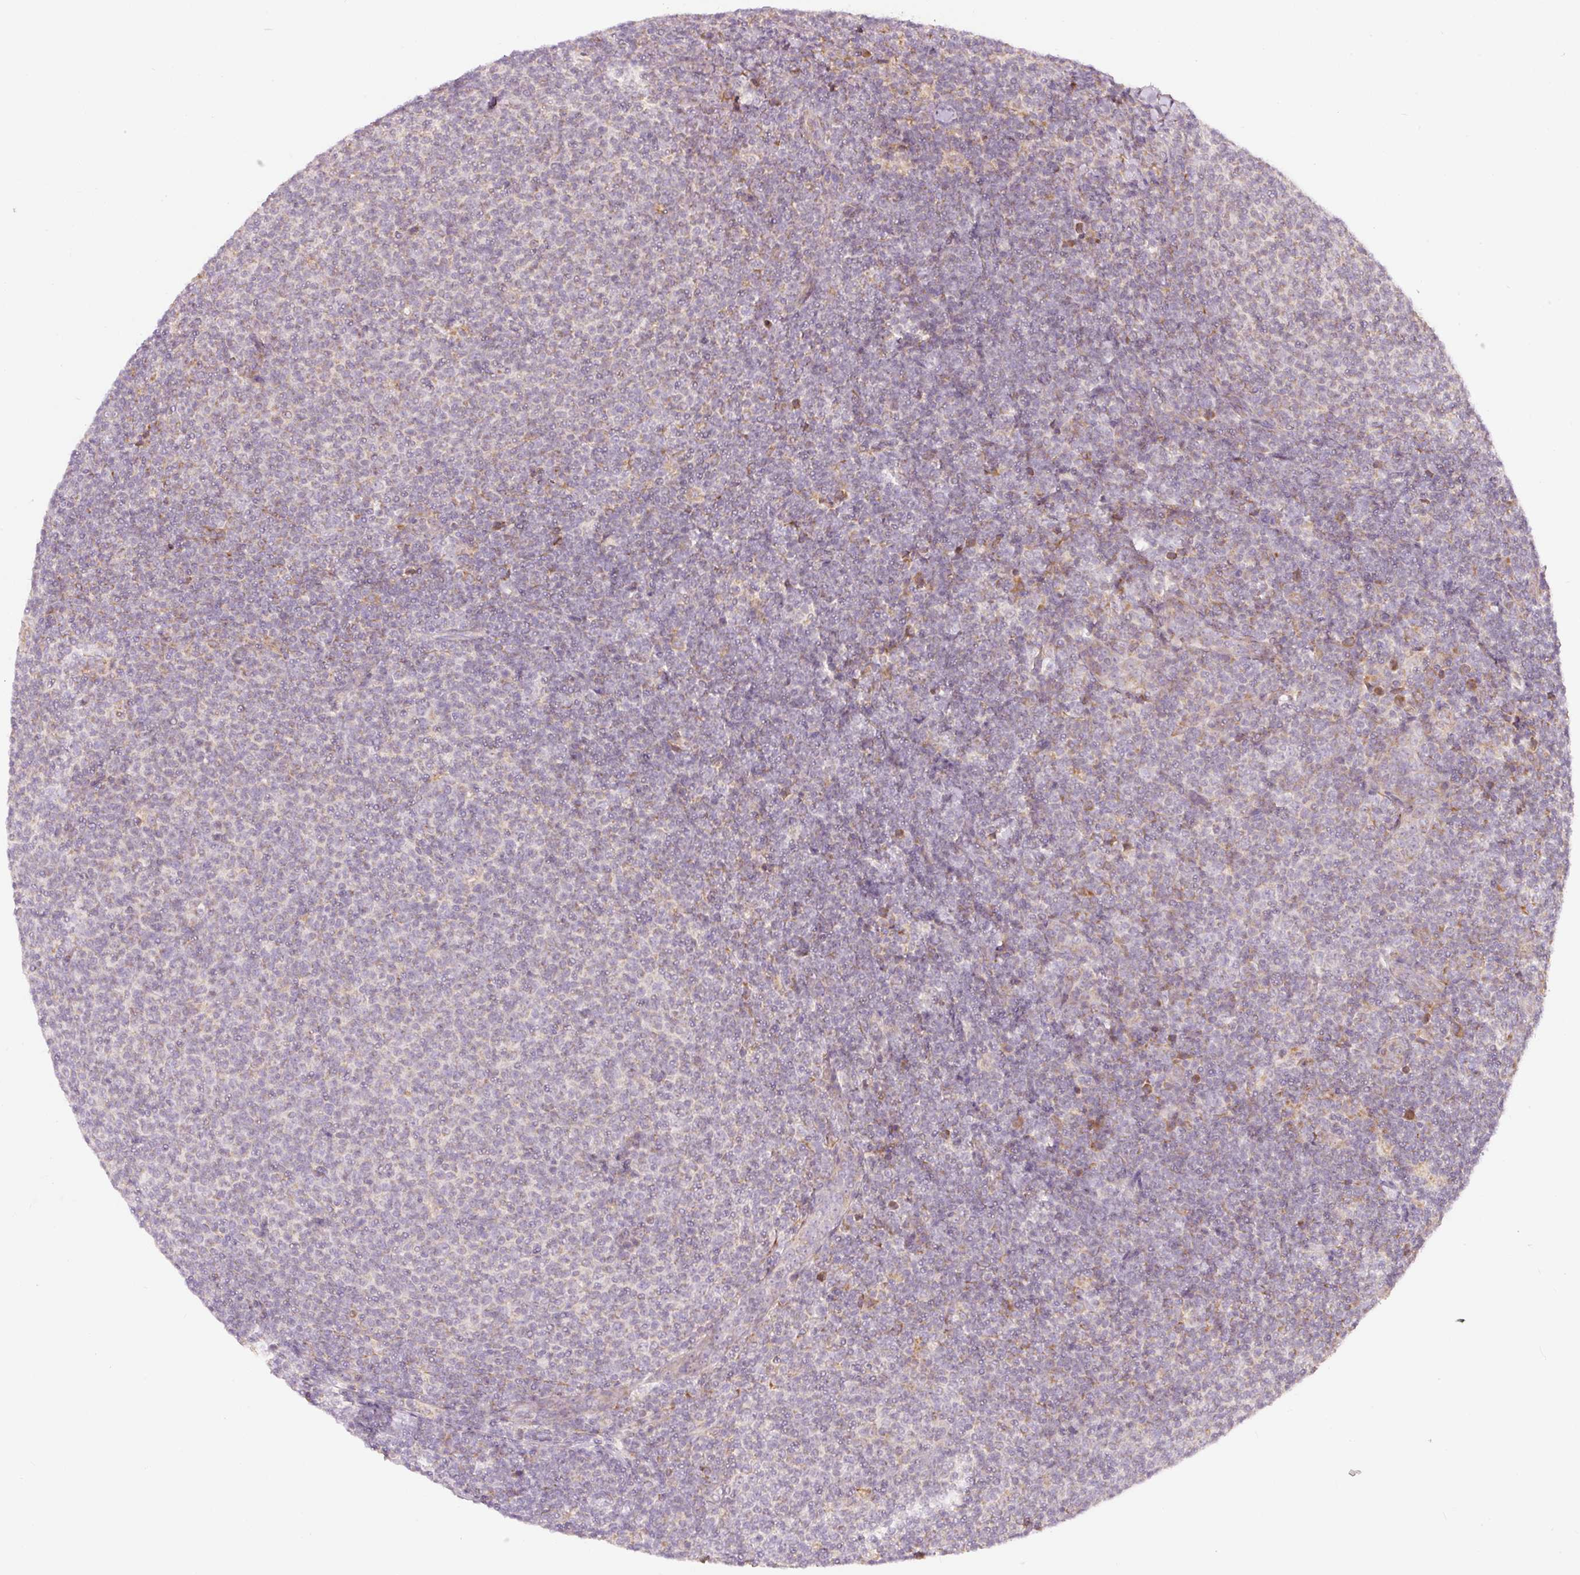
{"staining": {"intensity": "weak", "quantity": "<25%", "location": "cytoplasmic/membranous"}, "tissue": "lymphoma", "cell_type": "Tumor cells", "image_type": "cancer", "snomed": [{"axis": "morphology", "description": "Malignant lymphoma, non-Hodgkin's type, Low grade"}, {"axis": "topography", "description": "Lymph node"}], "caption": "This micrograph is of malignant lymphoma, non-Hodgkin's type (low-grade) stained with immunohistochemistry to label a protein in brown with the nuclei are counter-stained blue. There is no staining in tumor cells.", "gene": "SNAPC5", "patient": {"sex": "male", "age": 66}}